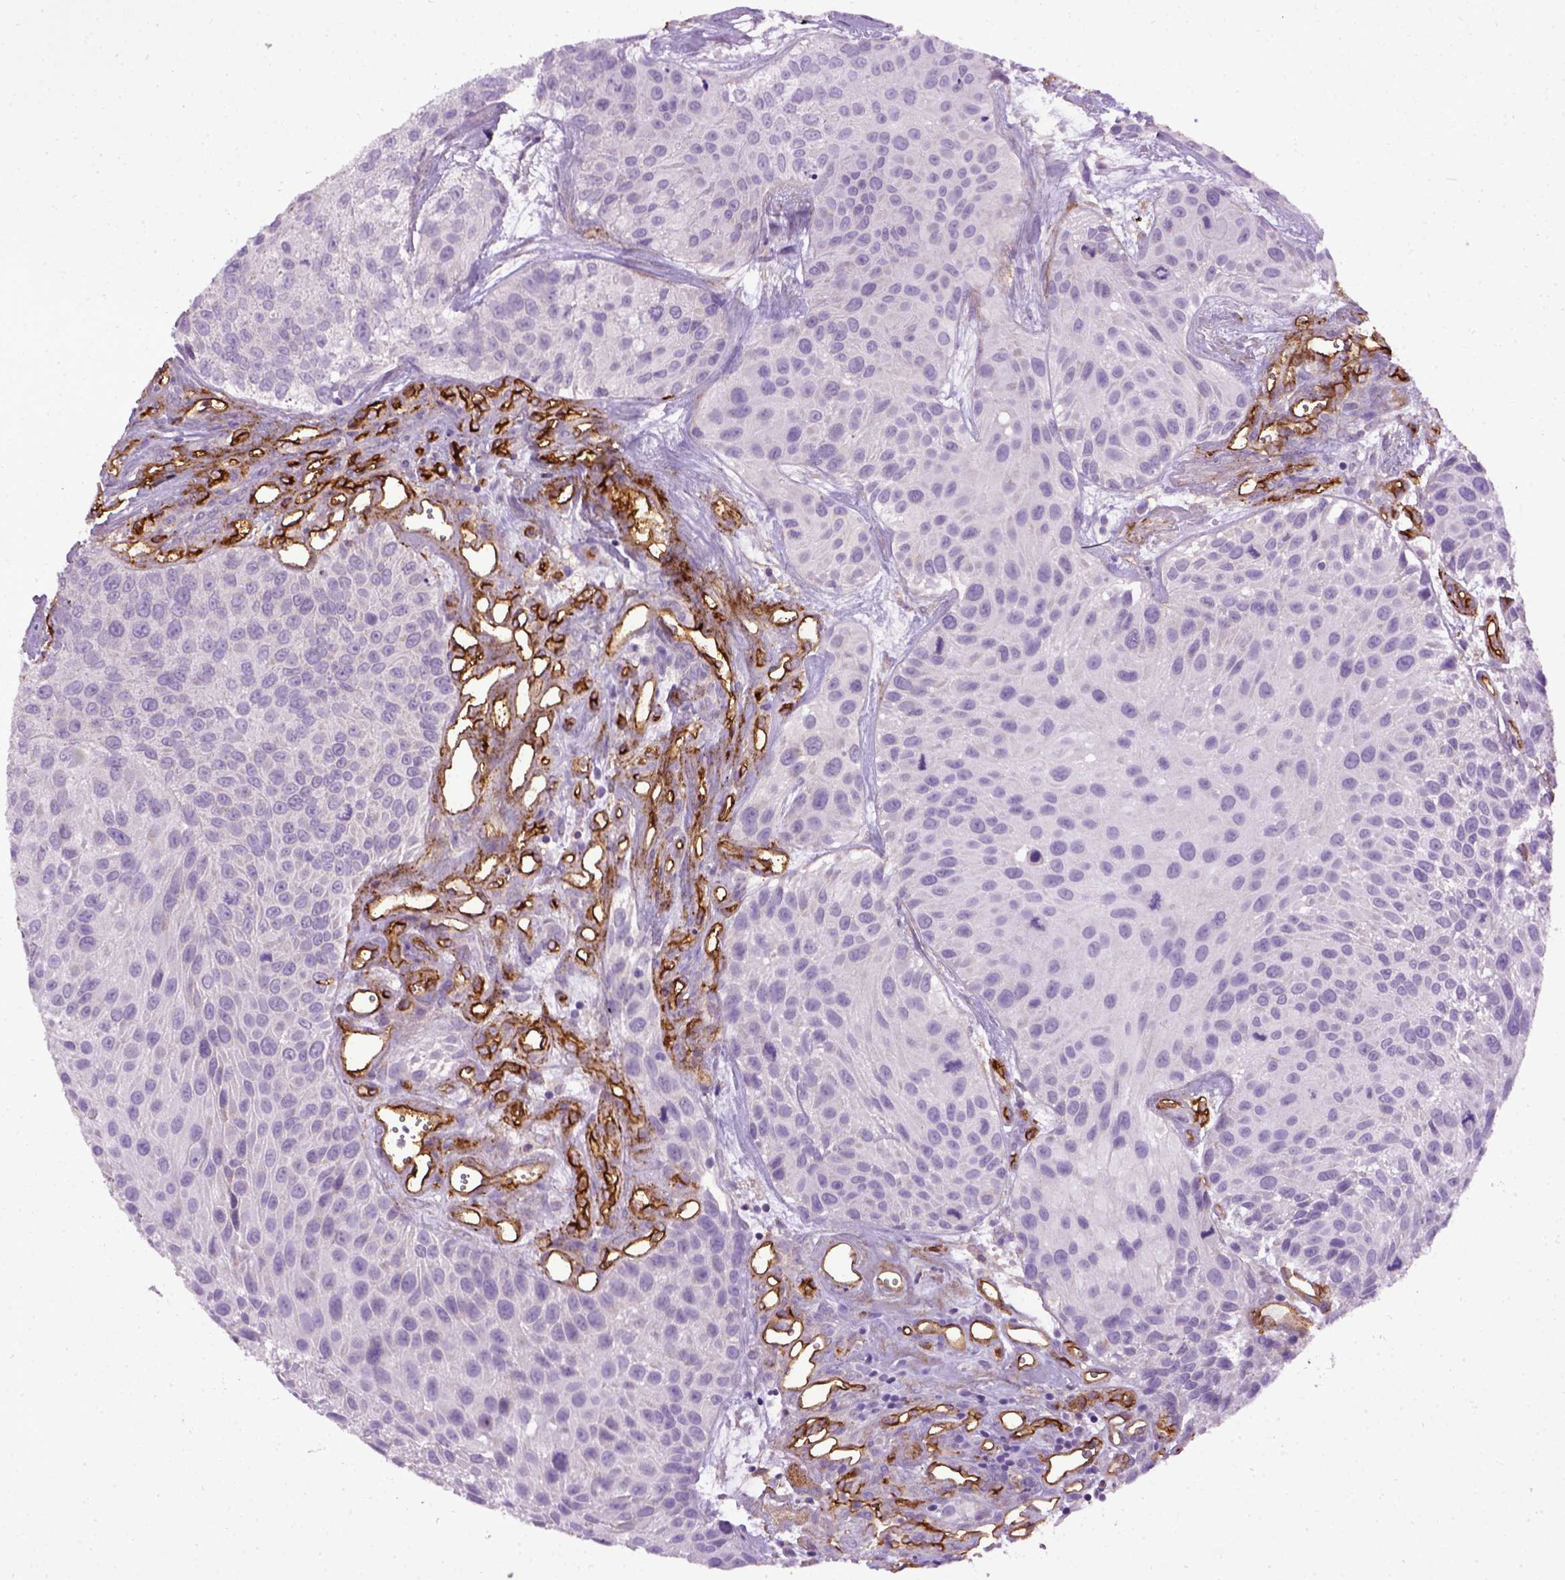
{"staining": {"intensity": "negative", "quantity": "none", "location": "none"}, "tissue": "urothelial cancer", "cell_type": "Tumor cells", "image_type": "cancer", "snomed": [{"axis": "morphology", "description": "Urothelial carcinoma, Low grade"}, {"axis": "topography", "description": "Urinary bladder"}], "caption": "This image is of urothelial carcinoma (low-grade) stained with IHC to label a protein in brown with the nuclei are counter-stained blue. There is no expression in tumor cells.", "gene": "ENG", "patient": {"sex": "female", "age": 87}}